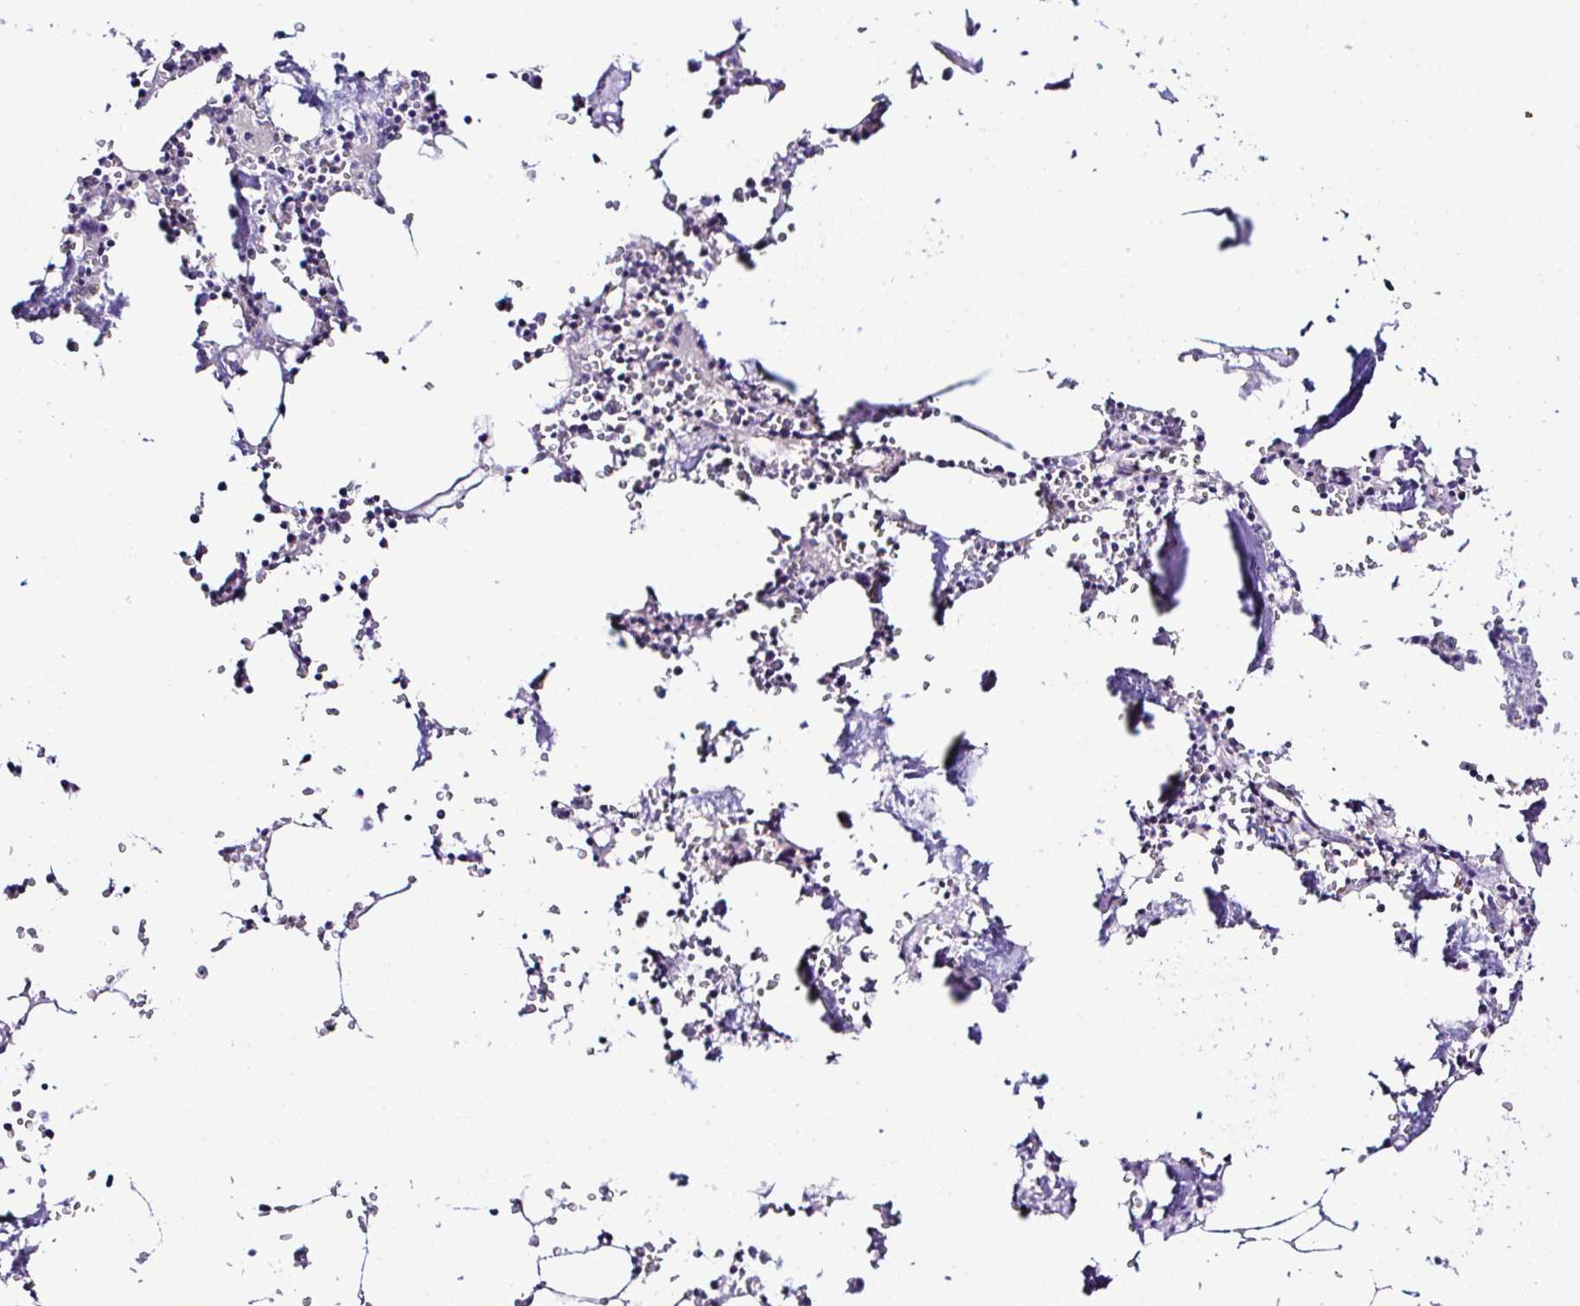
{"staining": {"intensity": "negative", "quantity": "none", "location": "none"}, "tissue": "bone marrow", "cell_type": "Hematopoietic cells", "image_type": "normal", "snomed": [{"axis": "morphology", "description": "Normal tissue, NOS"}, {"axis": "topography", "description": "Bone marrow"}], "caption": "DAB immunohistochemical staining of unremarkable bone marrow exhibits no significant staining in hematopoietic cells. The staining is performed using DAB (3,3'-diaminobenzidine) brown chromogen with nuclei counter-stained in using hematoxylin.", "gene": "OR4P4", "patient": {"sex": "male", "age": 54}}